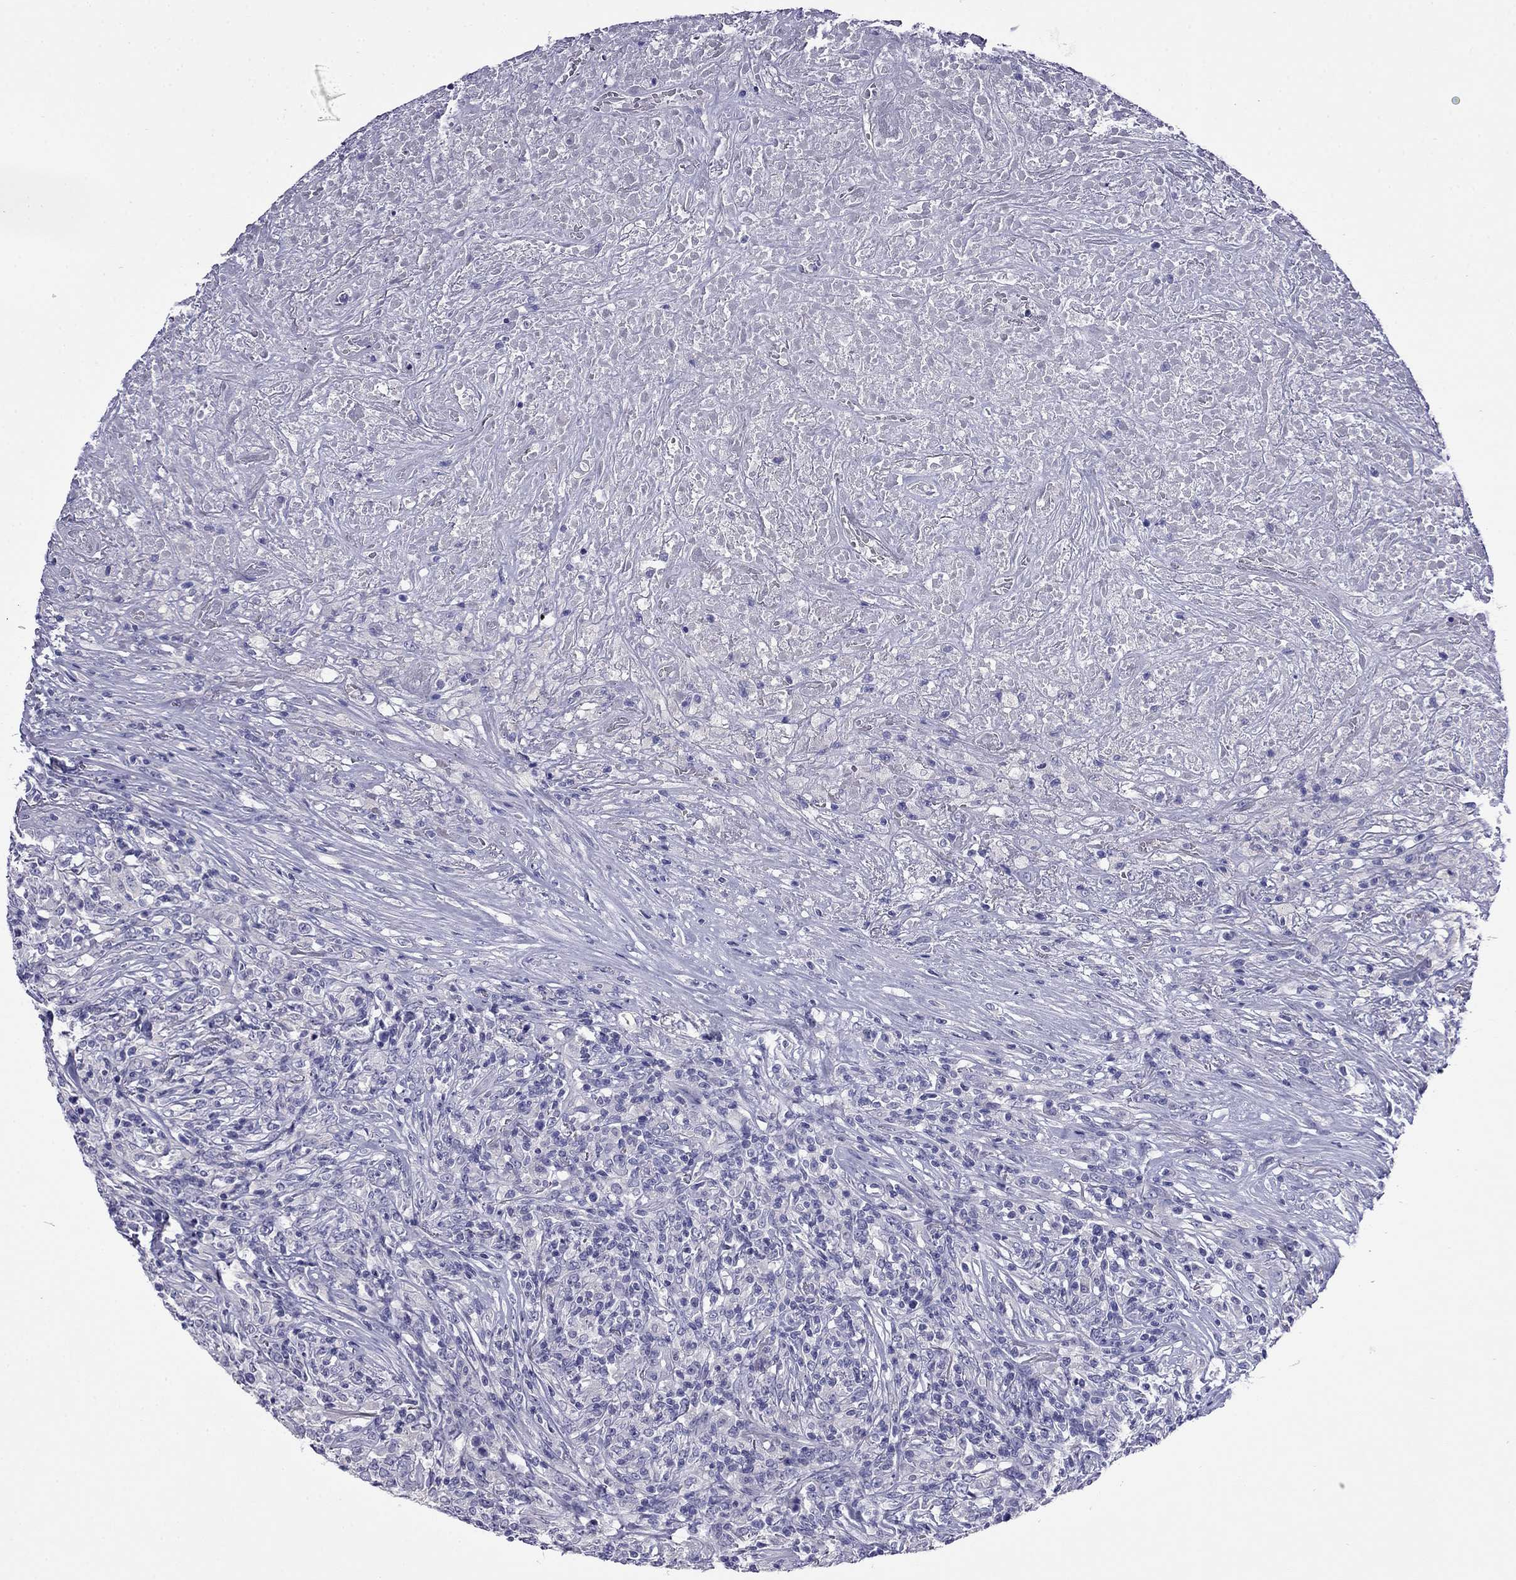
{"staining": {"intensity": "negative", "quantity": "none", "location": "none"}, "tissue": "lymphoma", "cell_type": "Tumor cells", "image_type": "cancer", "snomed": [{"axis": "morphology", "description": "Malignant lymphoma, non-Hodgkin's type, High grade"}, {"axis": "topography", "description": "Lung"}], "caption": "This is an immunohistochemistry (IHC) image of lymphoma. There is no staining in tumor cells.", "gene": "MYO15A", "patient": {"sex": "male", "age": 79}}